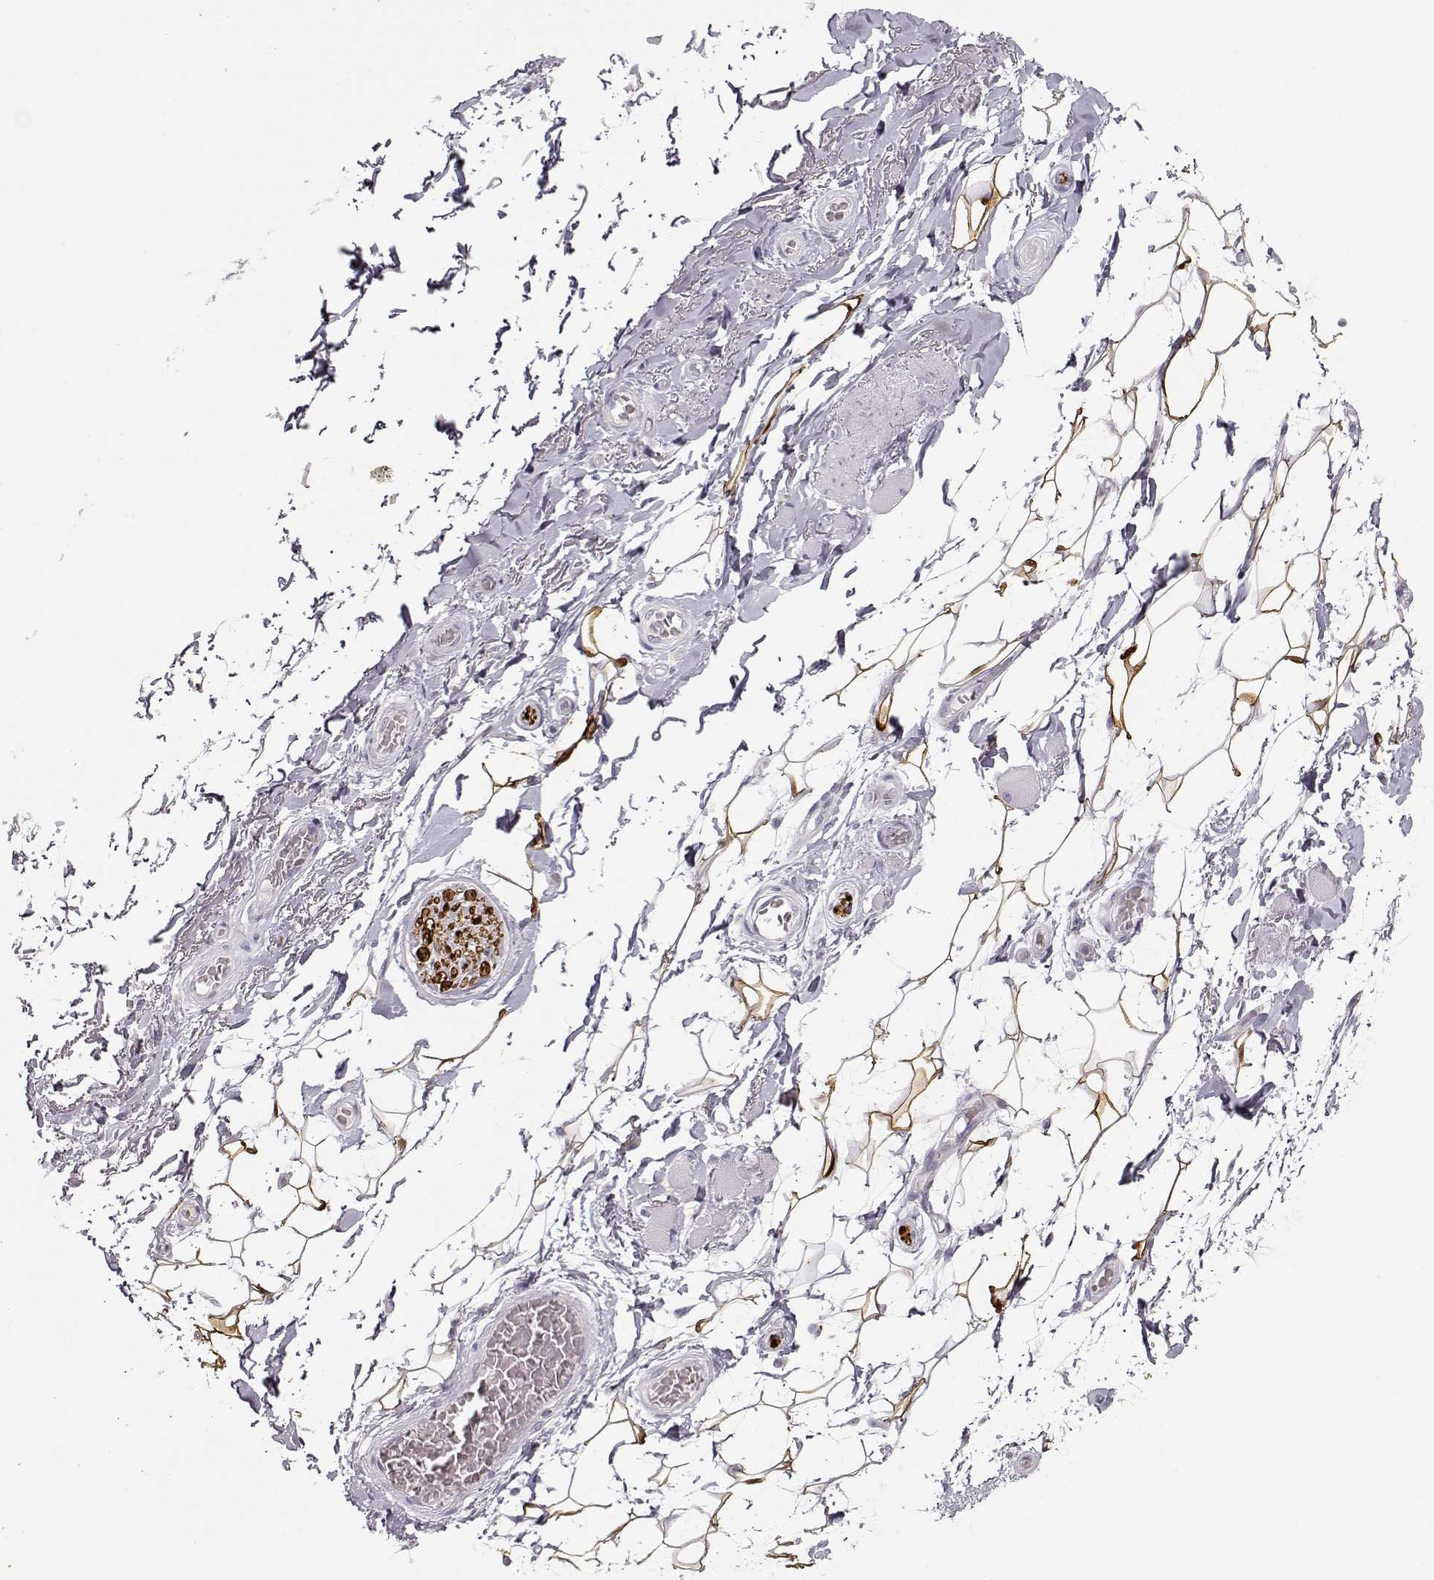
{"staining": {"intensity": "moderate", "quantity": "25%-75%", "location": "cytoplasmic/membranous,nuclear"}, "tissue": "adipose tissue", "cell_type": "Adipocytes", "image_type": "normal", "snomed": [{"axis": "morphology", "description": "Normal tissue, NOS"}, {"axis": "topography", "description": "Anal"}, {"axis": "topography", "description": "Peripheral nerve tissue"}], "caption": "Brown immunohistochemical staining in unremarkable adipose tissue displays moderate cytoplasmic/membranous,nuclear positivity in approximately 25%-75% of adipocytes.", "gene": "S100B", "patient": {"sex": "male", "age": 53}}